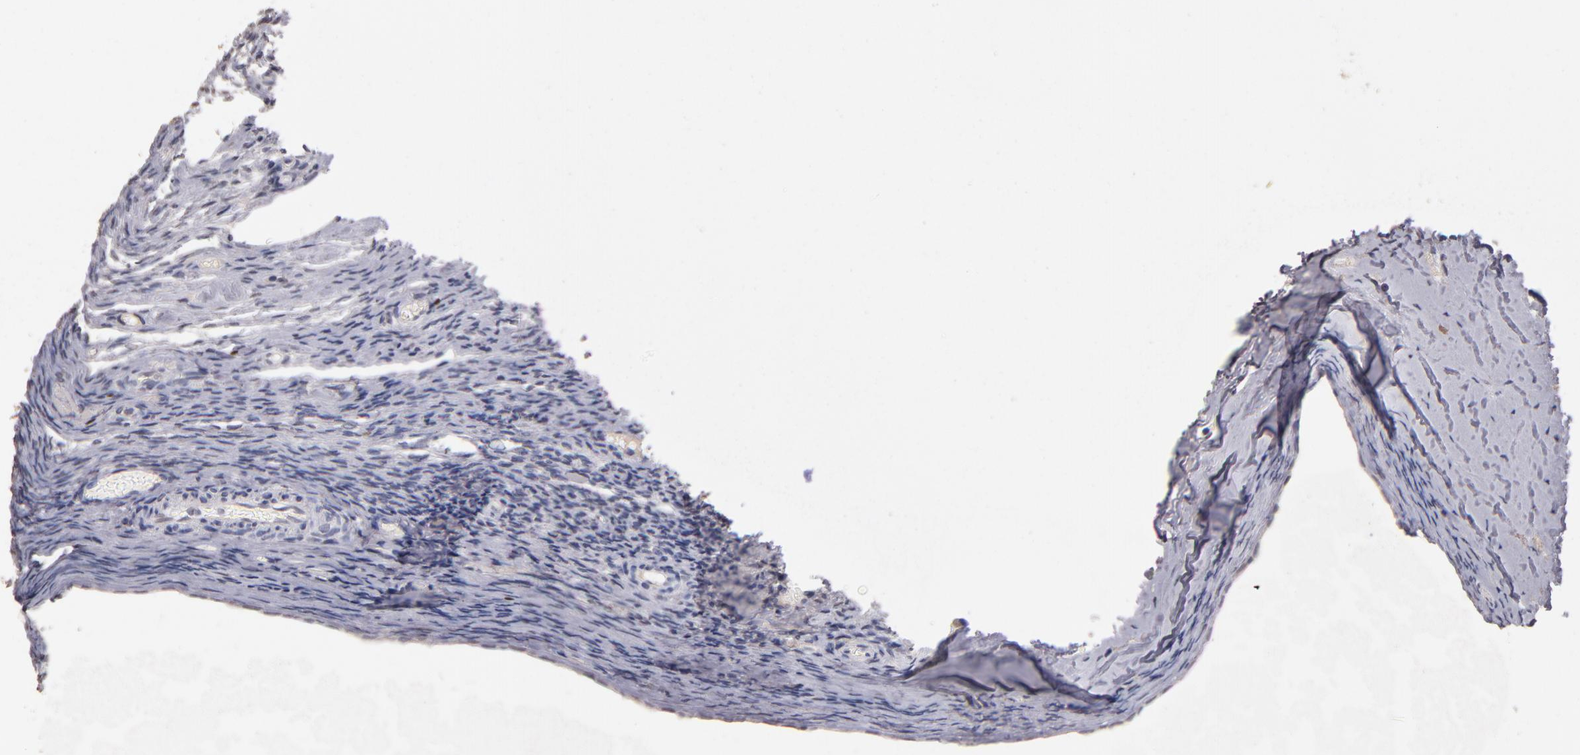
{"staining": {"intensity": "weak", "quantity": ">75%", "location": "cytoplasmic/membranous"}, "tissue": "ovary", "cell_type": "Follicle cells", "image_type": "normal", "snomed": [{"axis": "morphology", "description": "Normal tissue, NOS"}, {"axis": "topography", "description": "Ovary"}], "caption": "Follicle cells display low levels of weak cytoplasmic/membranous positivity in about >75% of cells in normal human ovary.", "gene": "SOX10", "patient": {"sex": "female", "age": 60}}